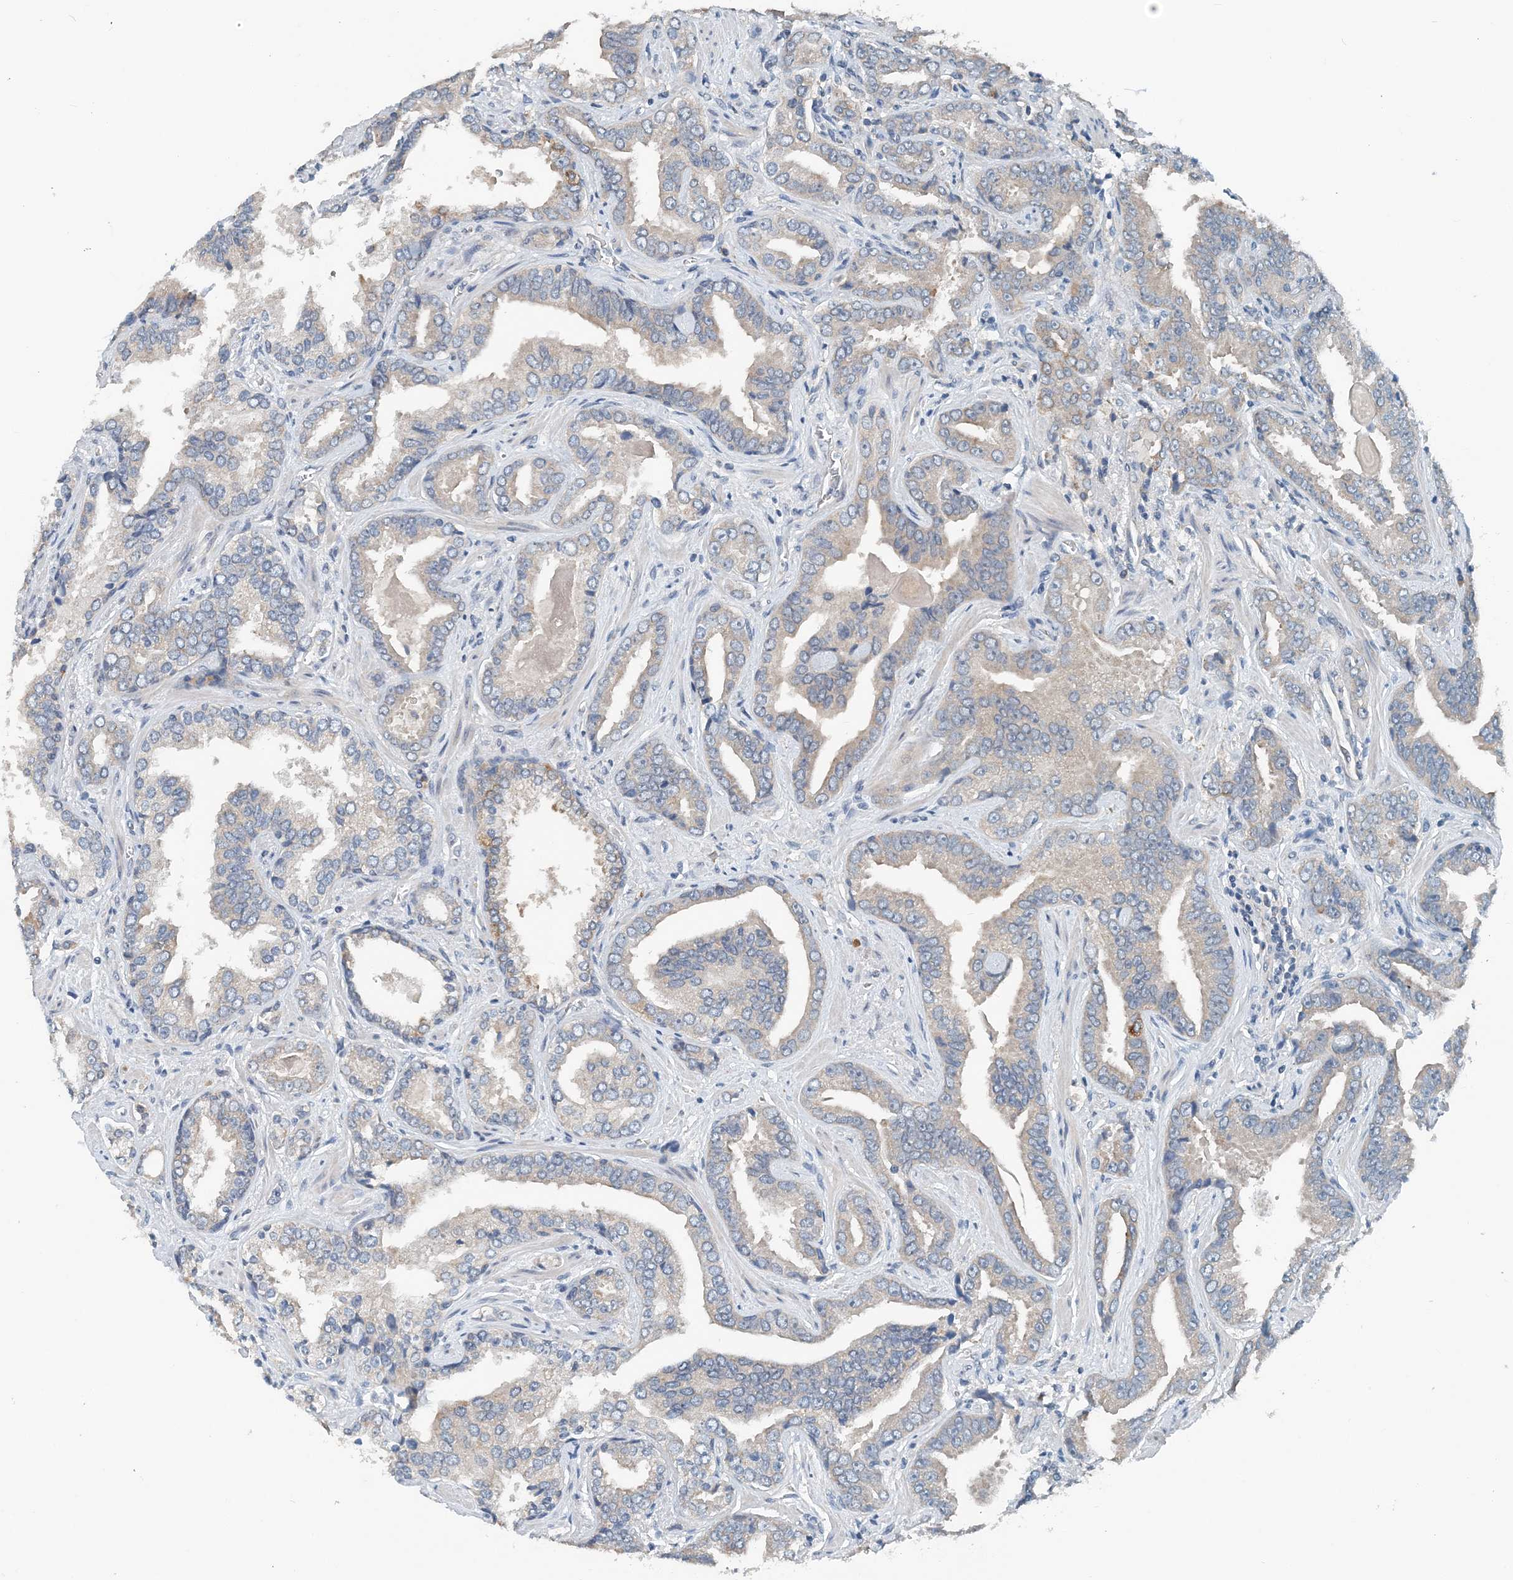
{"staining": {"intensity": "negative", "quantity": "none", "location": "none"}, "tissue": "prostate cancer", "cell_type": "Tumor cells", "image_type": "cancer", "snomed": [{"axis": "morphology", "description": "Adenocarcinoma, Low grade"}, {"axis": "topography", "description": "Prostate"}], "caption": "The image demonstrates no staining of tumor cells in adenocarcinoma (low-grade) (prostate).", "gene": "EEF1A2", "patient": {"sex": "male", "age": 60}}